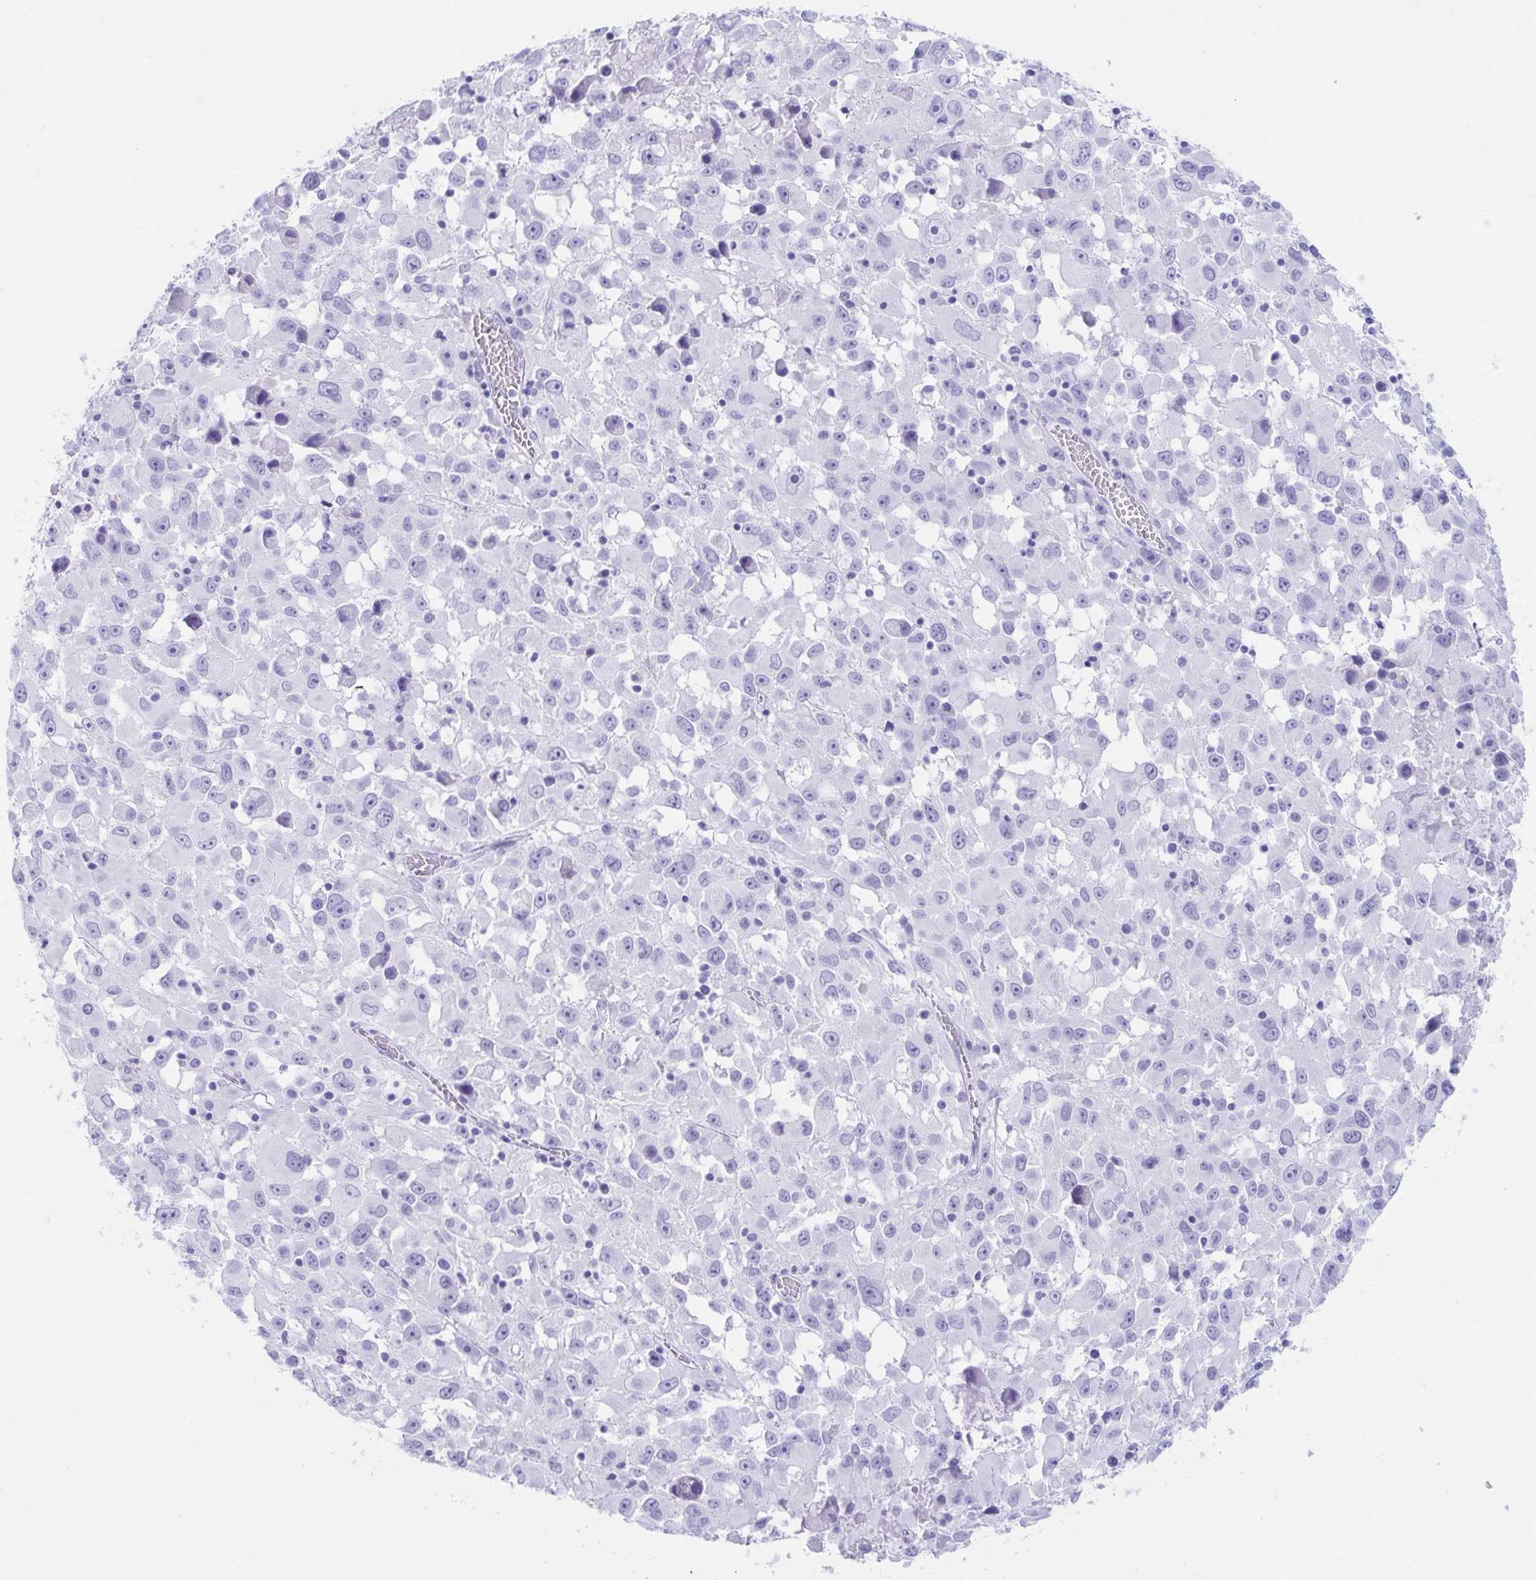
{"staining": {"intensity": "negative", "quantity": "none", "location": "none"}, "tissue": "melanoma", "cell_type": "Tumor cells", "image_type": "cancer", "snomed": [{"axis": "morphology", "description": "Malignant melanoma, Metastatic site"}, {"axis": "topography", "description": "Soft tissue"}], "caption": "Tumor cells are negative for brown protein staining in melanoma.", "gene": "TMEM35A", "patient": {"sex": "male", "age": 50}}